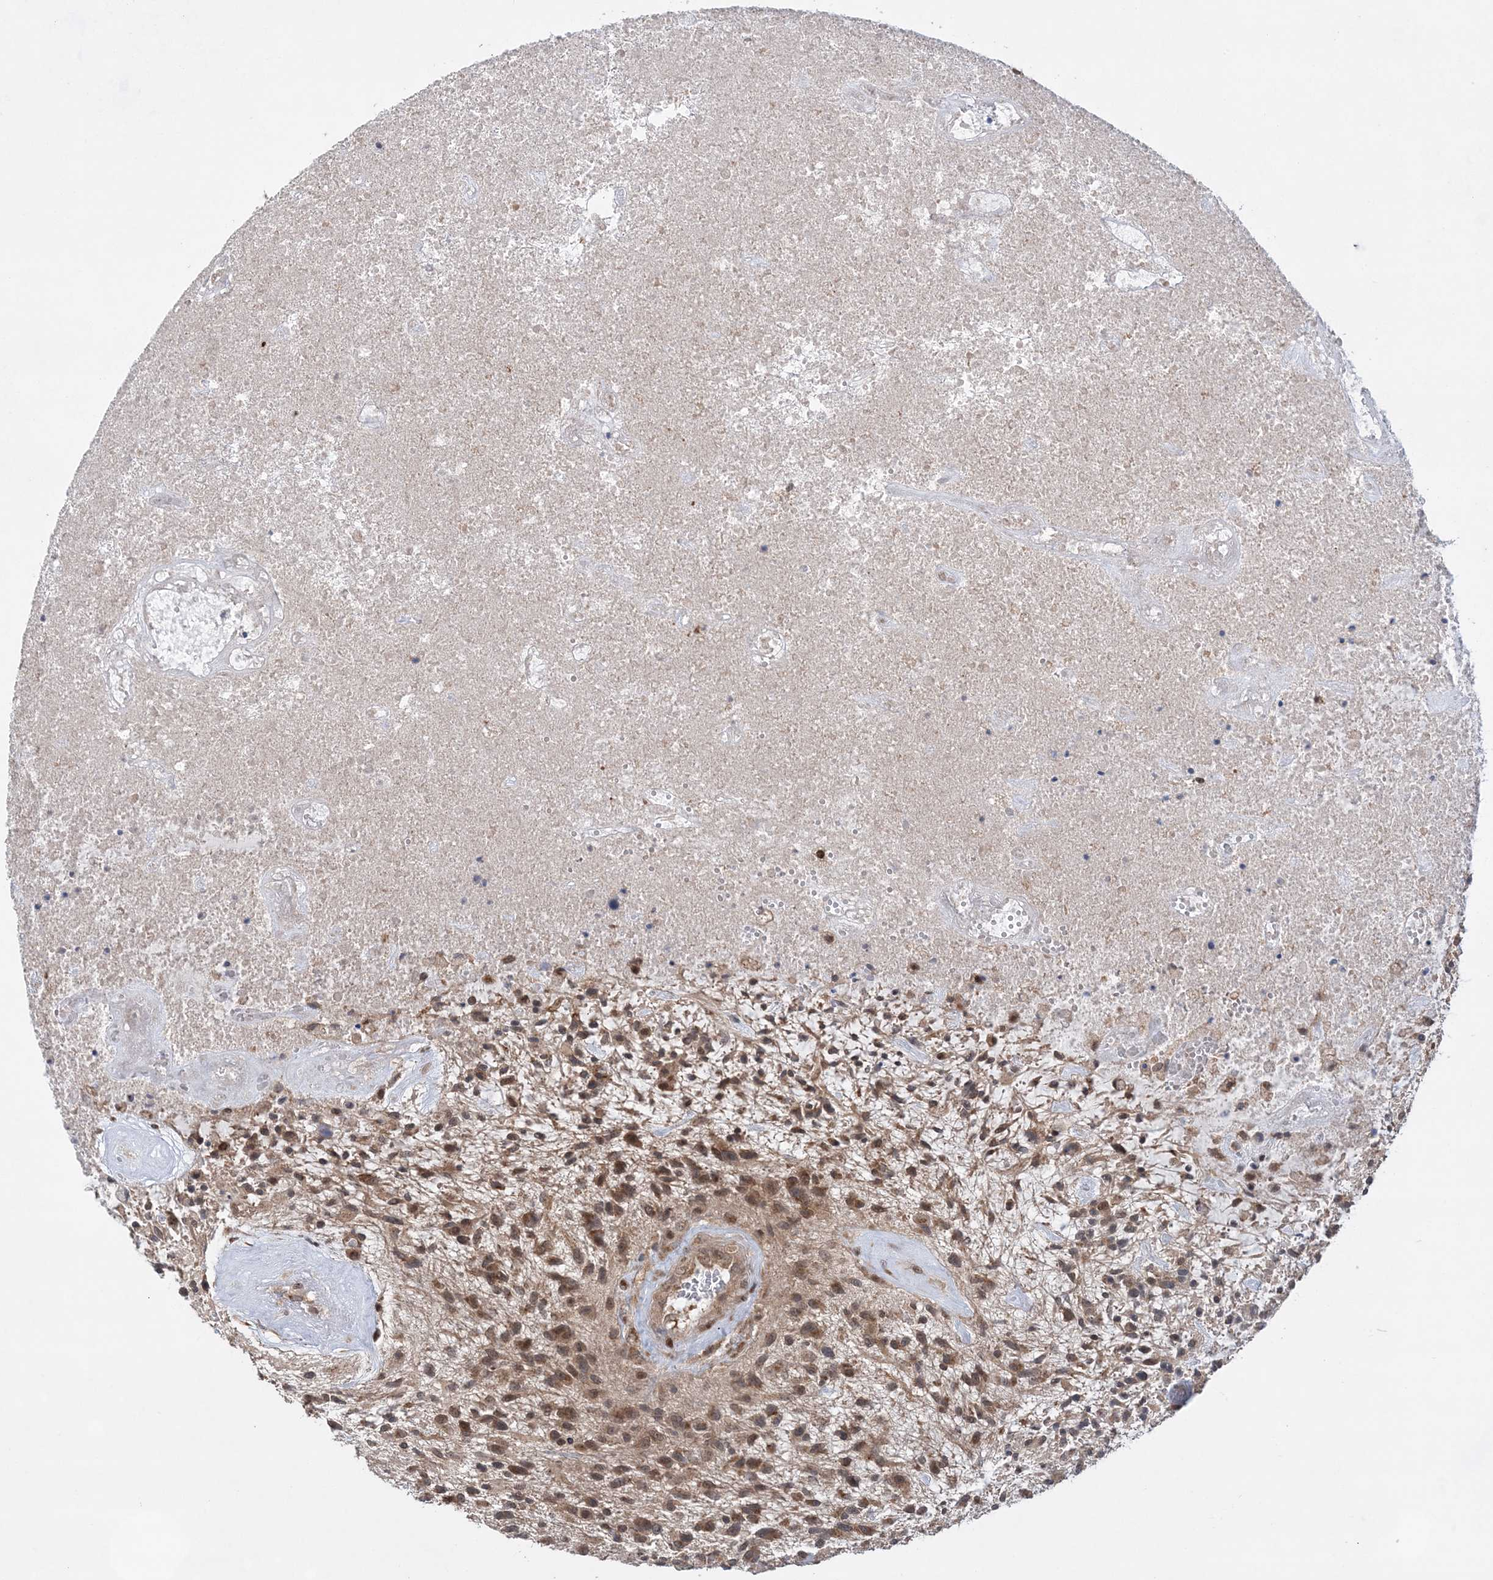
{"staining": {"intensity": "moderate", "quantity": ">75%", "location": "cytoplasmic/membranous"}, "tissue": "glioma", "cell_type": "Tumor cells", "image_type": "cancer", "snomed": [{"axis": "morphology", "description": "Glioma, malignant, High grade"}, {"axis": "topography", "description": "Brain"}], "caption": "Moderate cytoplasmic/membranous expression is present in approximately >75% of tumor cells in high-grade glioma (malignant).", "gene": "ANAPC15", "patient": {"sex": "male", "age": 47}}